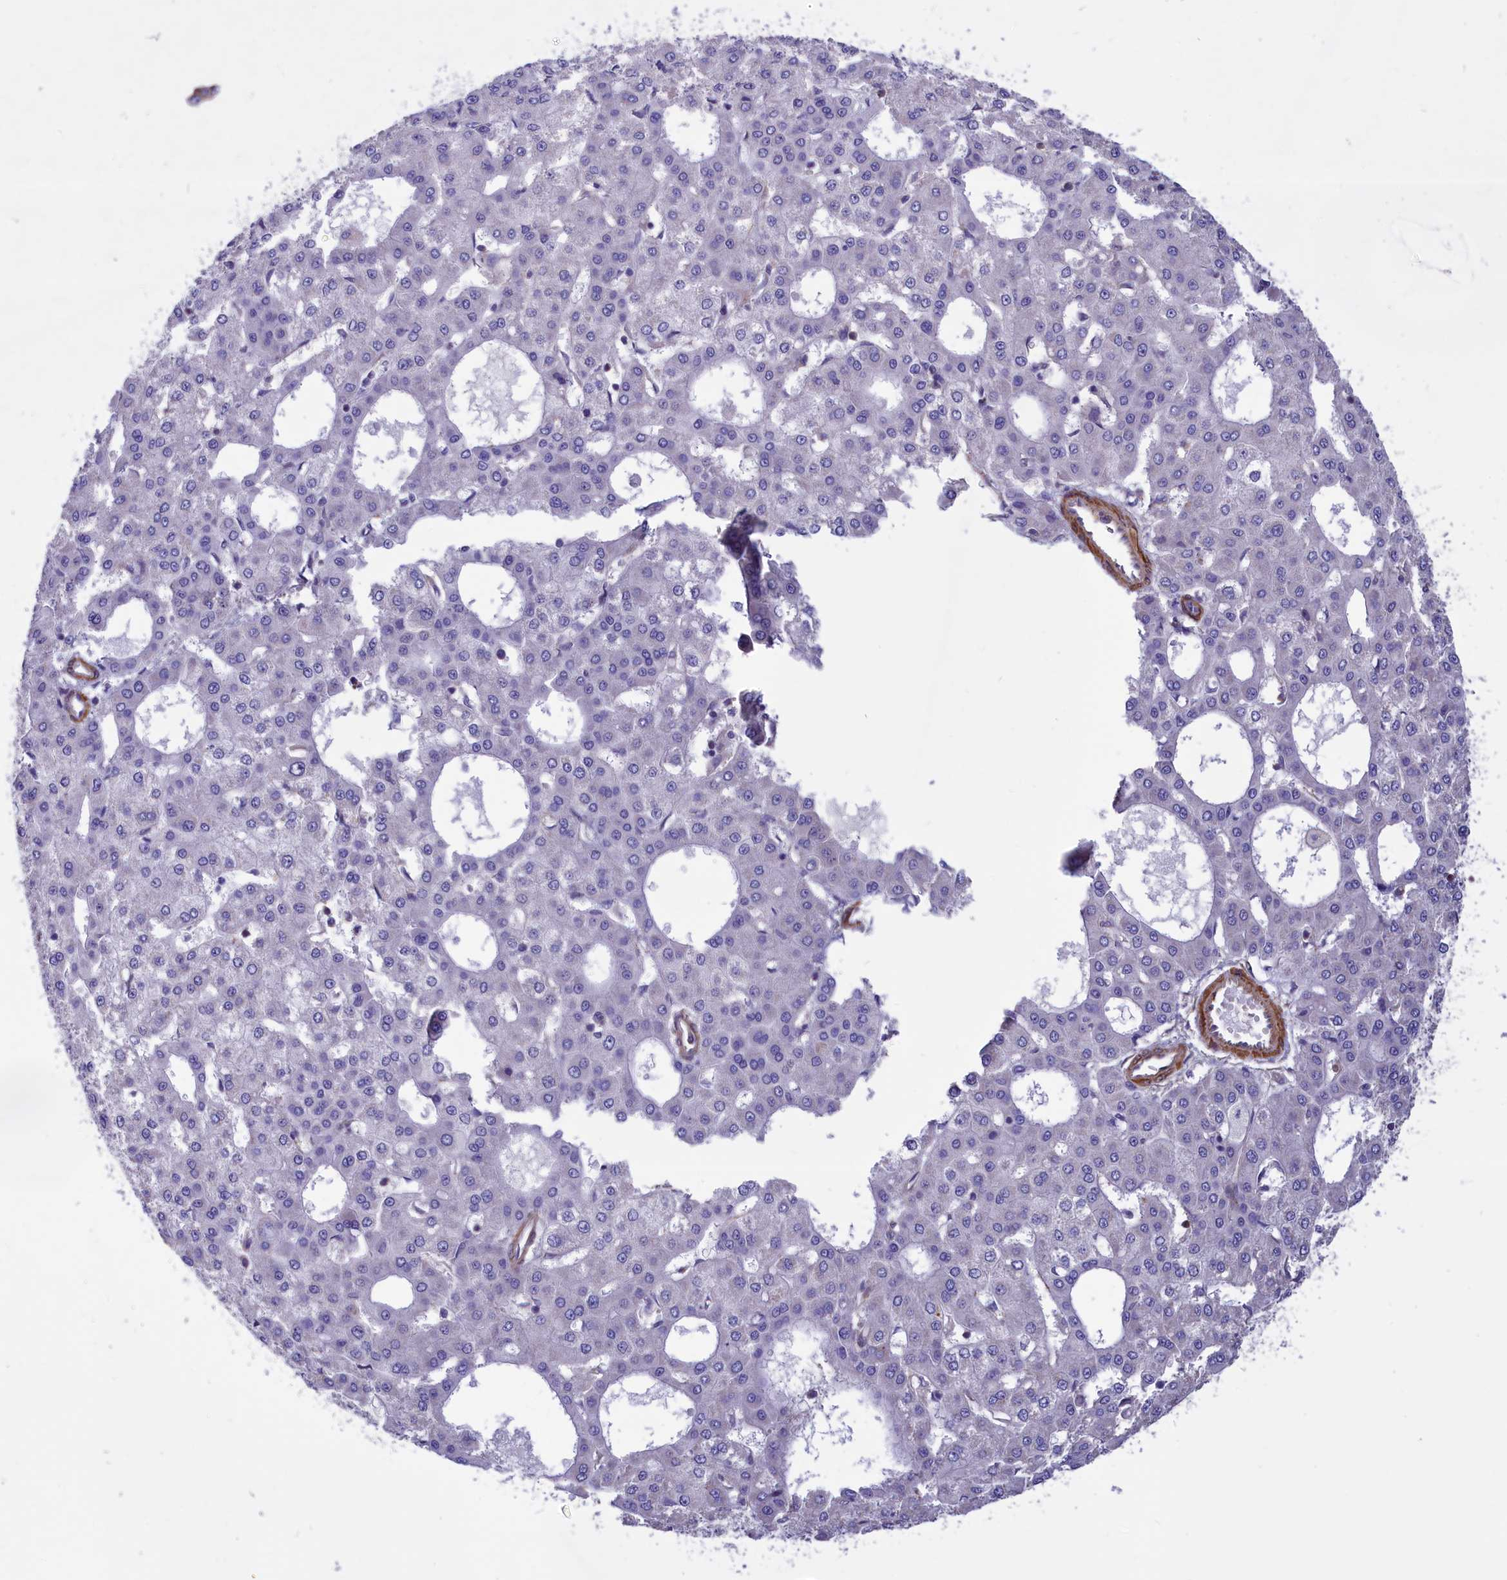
{"staining": {"intensity": "negative", "quantity": "none", "location": "none"}, "tissue": "liver cancer", "cell_type": "Tumor cells", "image_type": "cancer", "snomed": [{"axis": "morphology", "description": "Carcinoma, Hepatocellular, NOS"}, {"axis": "topography", "description": "Liver"}], "caption": "IHC histopathology image of hepatocellular carcinoma (liver) stained for a protein (brown), which reveals no staining in tumor cells. The staining was performed using DAB to visualize the protein expression in brown, while the nuclei were stained in blue with hematoxylin (Magnification: 20x).", "gene": "AMDHD2", "patient": {"sex": "male", "age": 47}}